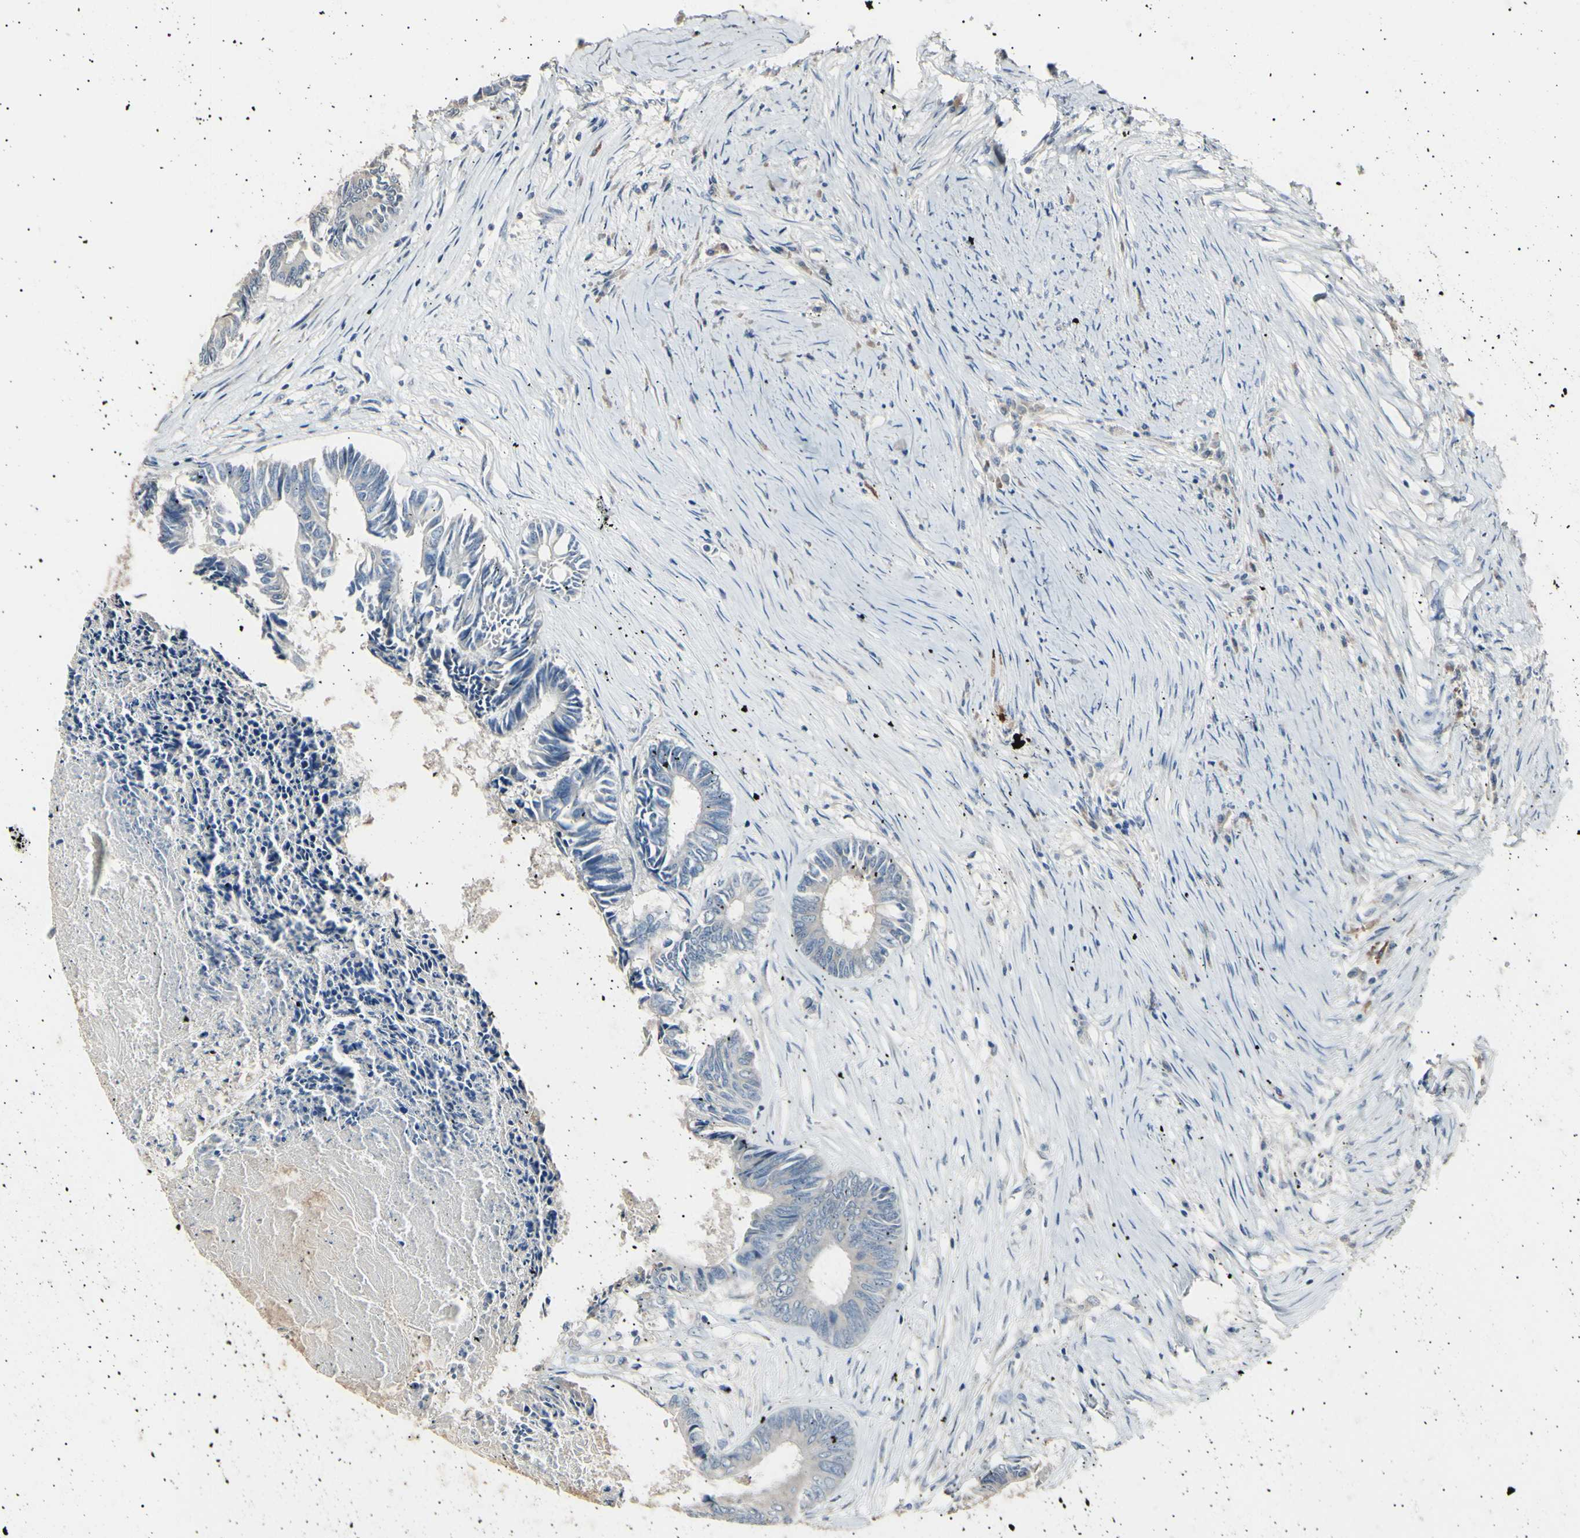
{"staining": {"intensity": "negative", "quantity": "none", "location": "none"}, "tissue": "colorectal cancer", "cell_type": "Tumor cells", "image_type": "cancer", "snomed": [{"axis": "morphology", "description": "Adenocarcinoma, NOS"}, {"axis": "topography", "description": "Rectum"}], "caption": "High power microscopy photomicrograph of an immunohistochemistry (IHC) image of colorectal cancer, revealing no significant staining in tumor cells. Brightfield microscopy of IHC stained with DAB (brown) and hematoxylin (blue), captured at high magnification.", "gene": "LDLR", "patient": {"sex": "male", "age": 63}}